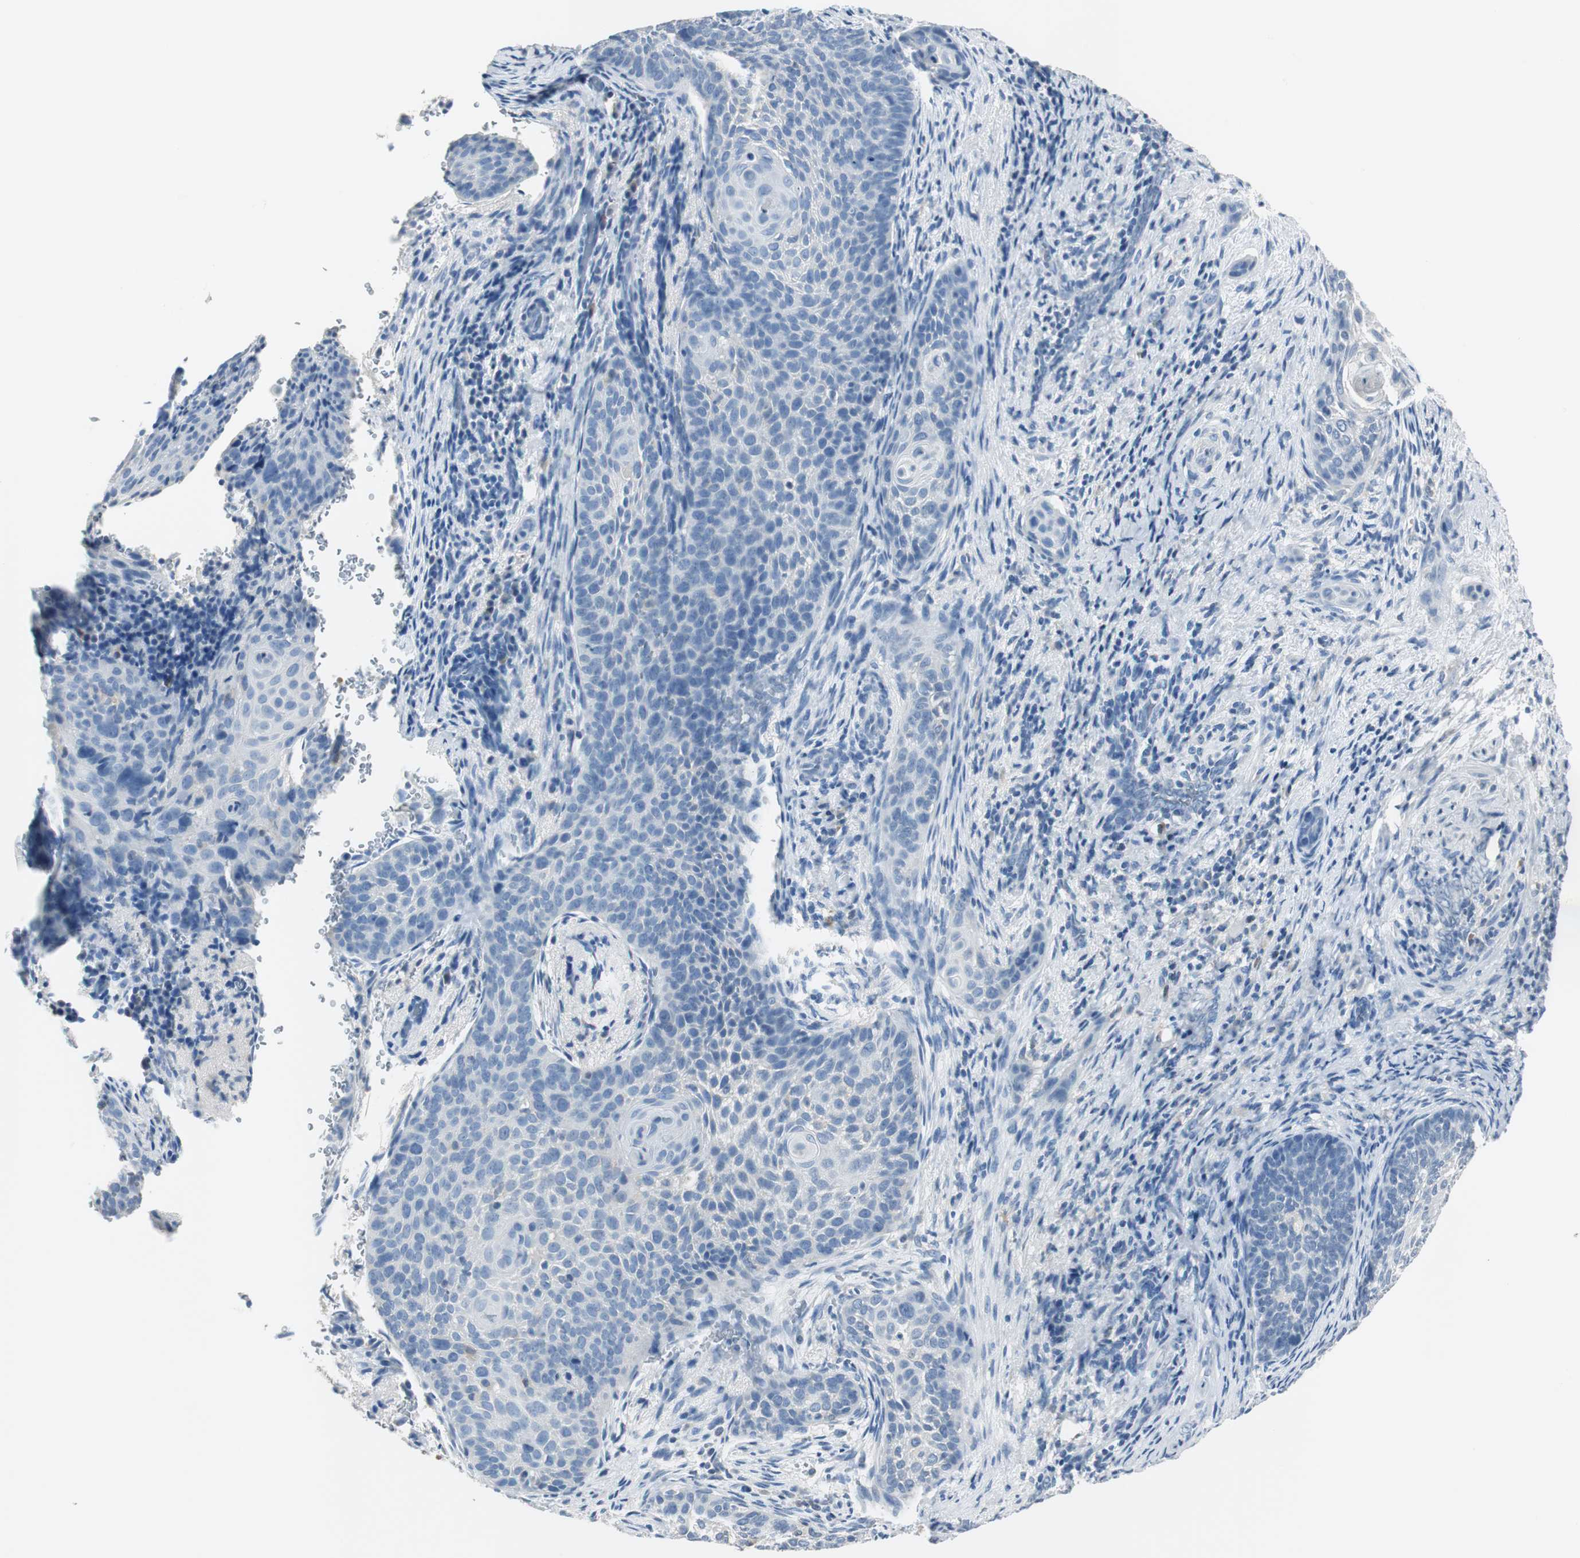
{"staining": {"intensity": "negative", "quantity": "none", "location": "none"}, "tissue": "cervical cancer", "cell_type": "Tumor cells", "image_type": "cancer", "snomed": [{"axis": "morphology", "description": "Squamous cell carcinoma, NOS"}, {"axis": "topography", "description": "Cervix"}], "caption": "Immunohistochemistry of cervical cancer demonstrates no expression in tumor cells.", "gene": "FBP1", "patient": {"sex": "female", "age": 33}}